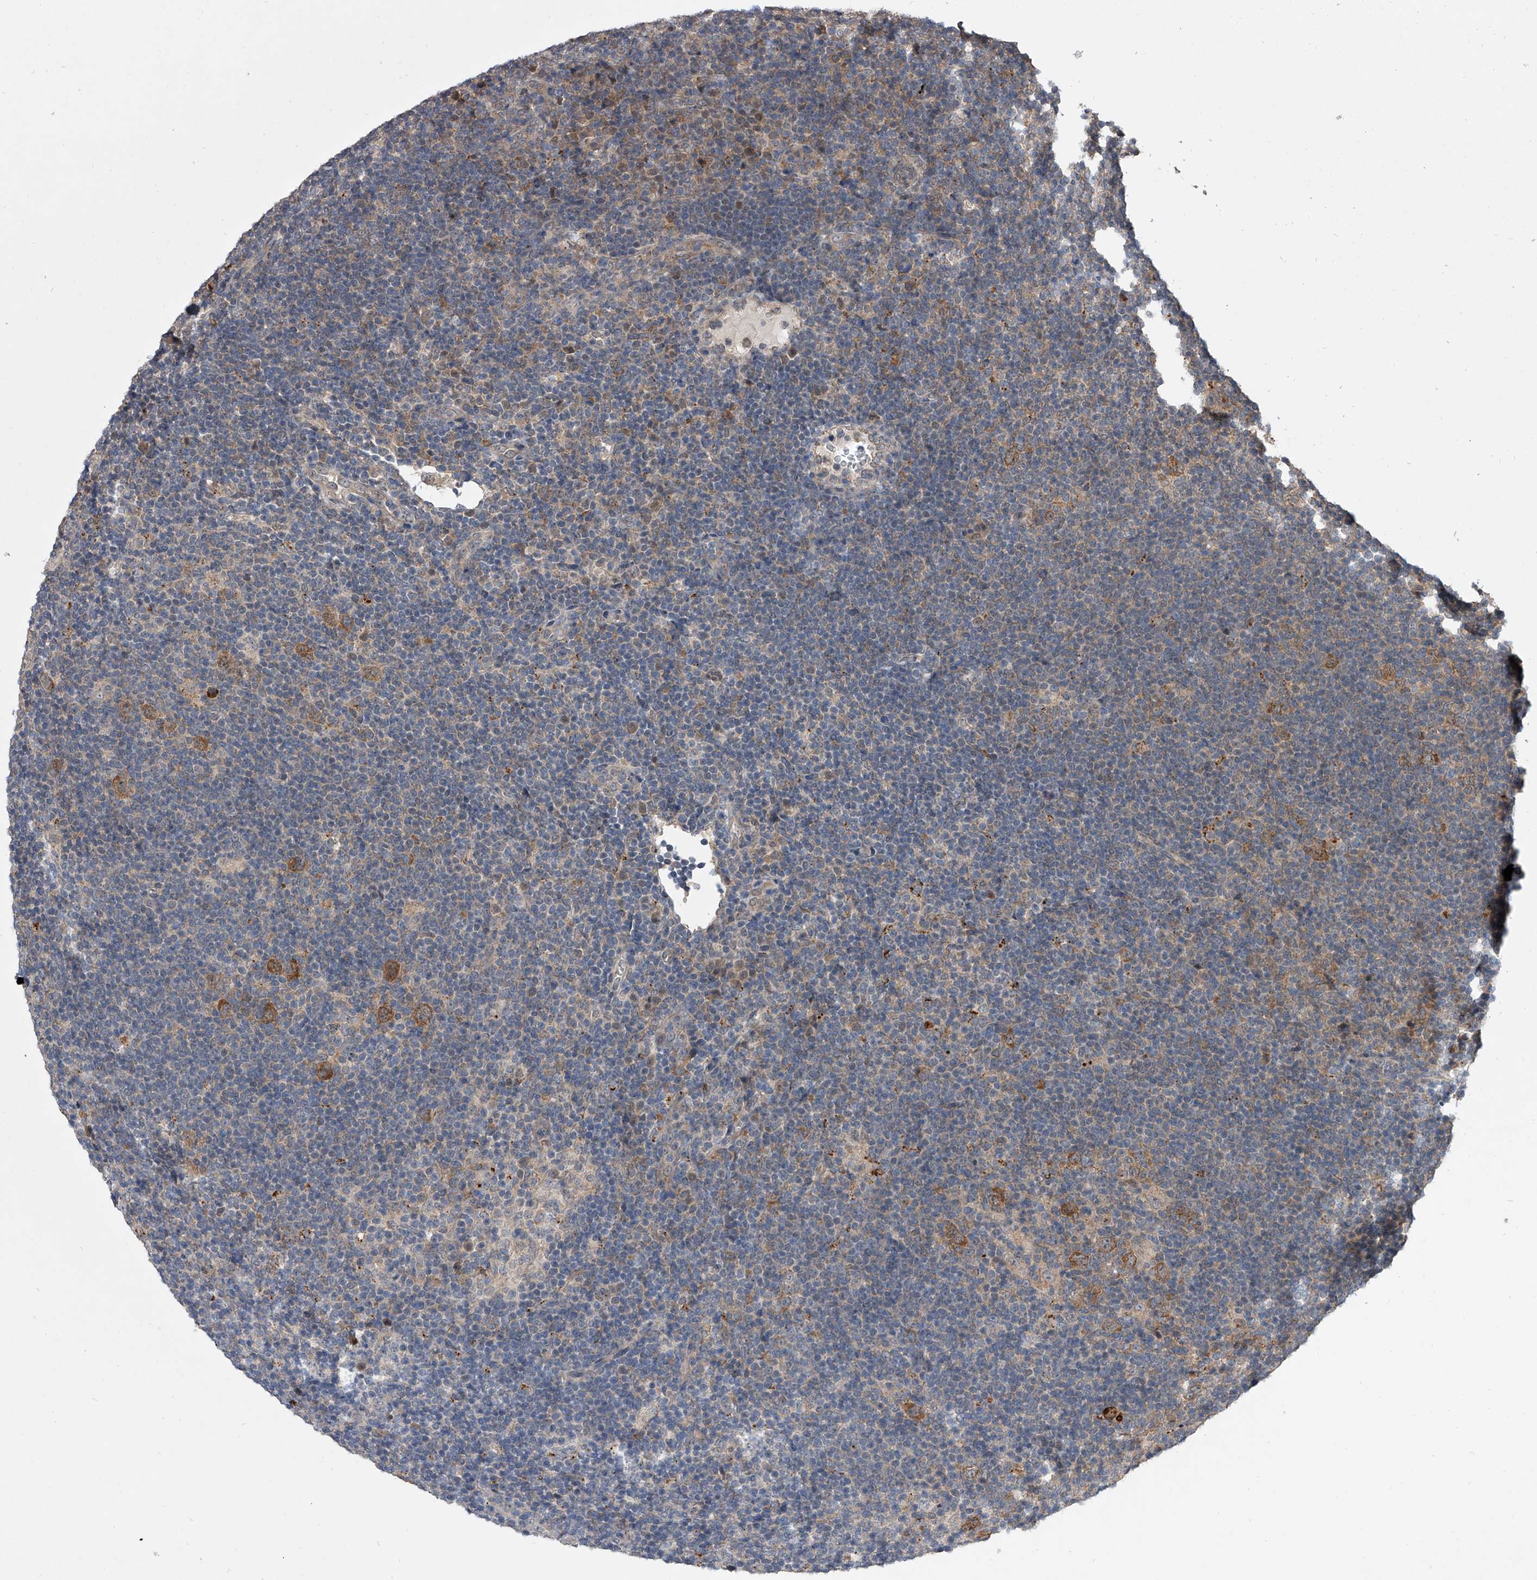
{"staining": {"intensity": "moderate", "quantity": ">75%", "location": "cytoplasmic/membranous"}, "tissue": "lymphoma", "cell_type": "Tumor cells", "image_type": "cancer", "snomed": [{"axis": "morphology", "description": "Hodgkin's disease, NOS"}, {"axis": "topography", "description": "Lymph node"}], "caption": "Protein staining by immunohistochemistry shows moderate cytoplasmic/membranous expression in about >75% of tumor cells in Hodgkin's disease.", "gene": "GEMIN8", "patient": {"sex": "female", "age": 57}}